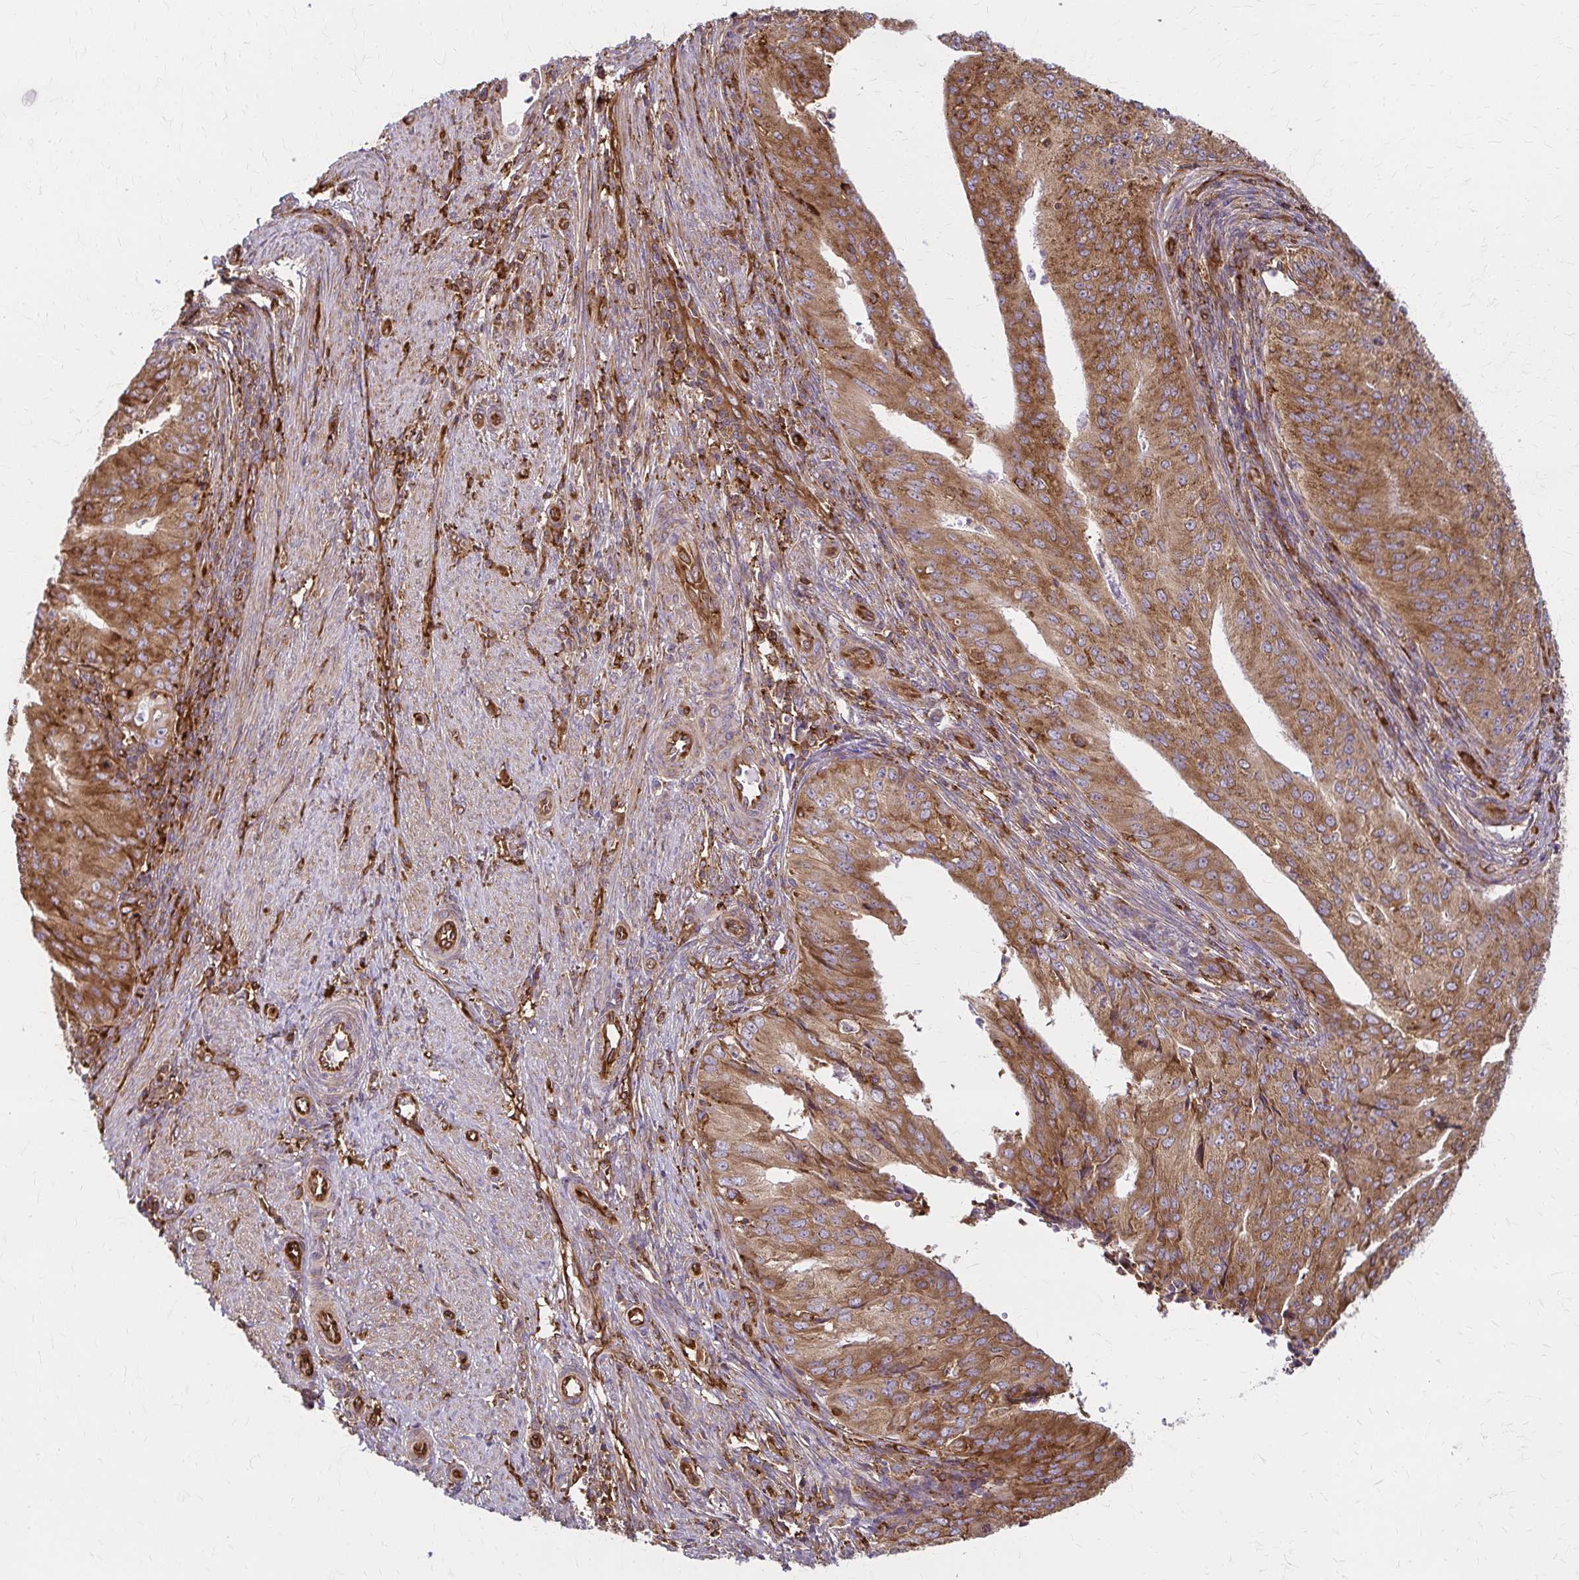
{"staining": {"intensity": "moderate", "quantity": ">75%", "location": "cytoplasmic/membranous"}, "tissue": "endometrial cancer", "cell_type": "Tumor cells", "image_type": "cancer", "snomed": [{"axis": "morphology", "description": "Adenocarcinoma, NOS"}, {"axis": "topography", "description": "Endometrium"}], "caption": "Brown immunohistochemical staining in human endometrial cancer (adenocarcinoma) displays moderate cytoplasmic/membranous positivity in approximately >75% of tumor cells.", "gene": "WASF2", "patient": {"sex": "female", "age": 50}}